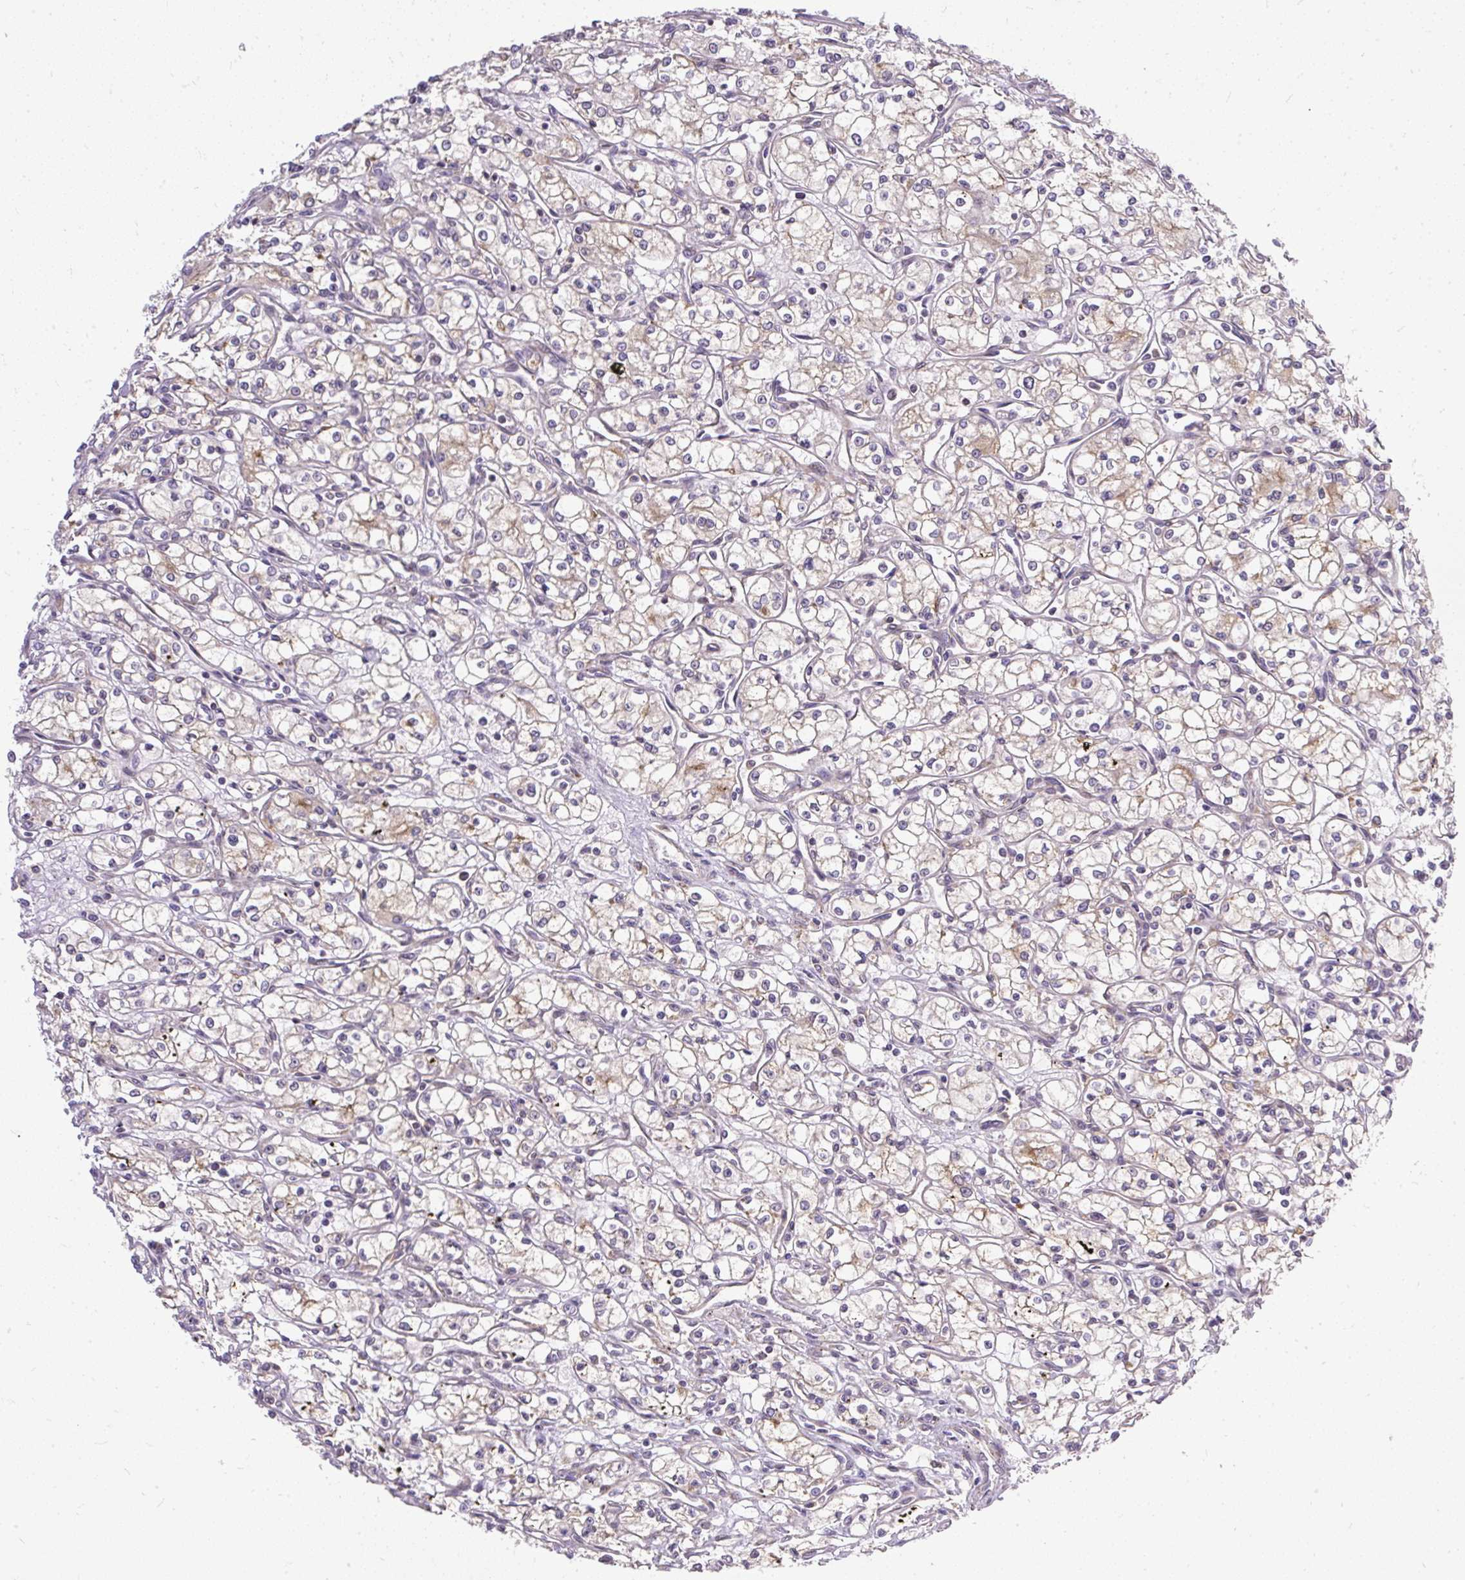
{"staining": {"intensity": "weak", "quantity": "<25%", "location": "cytoplasmic/membranous"}, "tissue": "renal cancer", "cell_type": "Tumor cells", "image_type": "cancer", "snomed": [{"axis": "morphology", "description": "Adenocarcinoma, NOS"}, {"axis": "topography", "description": "Kidney"}], "caption": "This micrograph is of renal cancer stained with immunohistochemistry (IHC) to label a protein in brown with the nuclei are counter-stained blue. There is no staining in tumor cells.", "gene": "TRIM17", "patient": {"sex": "male", "age": 59}}